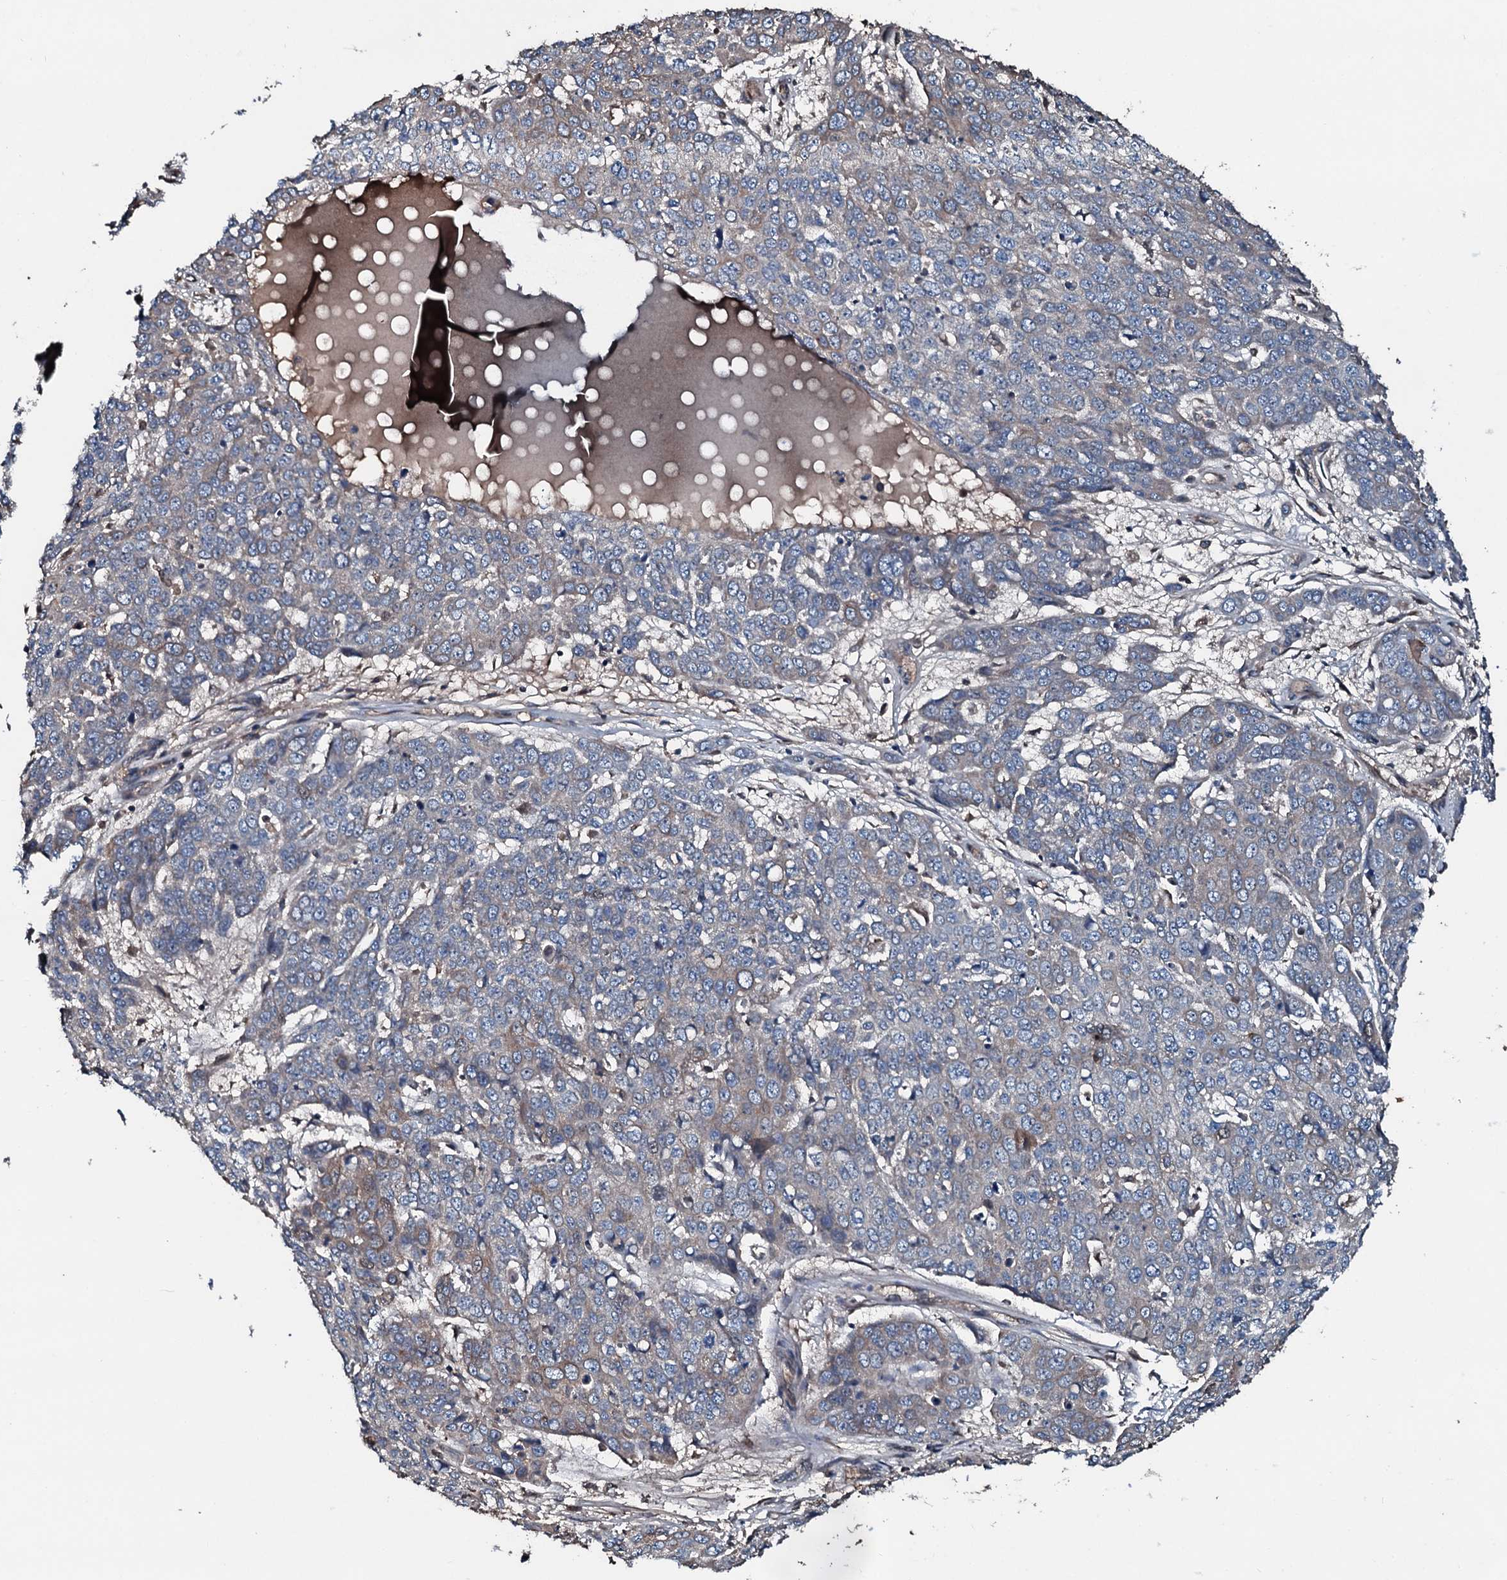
{"staining": {"intensity": "weak", "quantity": "25%-75%", "location": "cytoplasmic/membranous"}, "tissue": "skin cancer", "cell_type": "Tumor cells", "image_type": "cancer", "snomed": [{"axis": "morphology", "description": "Squamous cell carcinoma, NOS"}, {"axis": "topography", "description": "Skin"}], "caption": "Brown immunohistochemical staining in skin squamous cell carcinoma reveals weak cytoplasmic/membranous positivity in approximately 25%-75% of tumor cells. The staining is performed using DAB brown chromogen to label protein expression. The nuclei are counter-stained blue using hematoxylin.", "gene": "AARS1", "patient": {"sex": "male", "age": 71}}